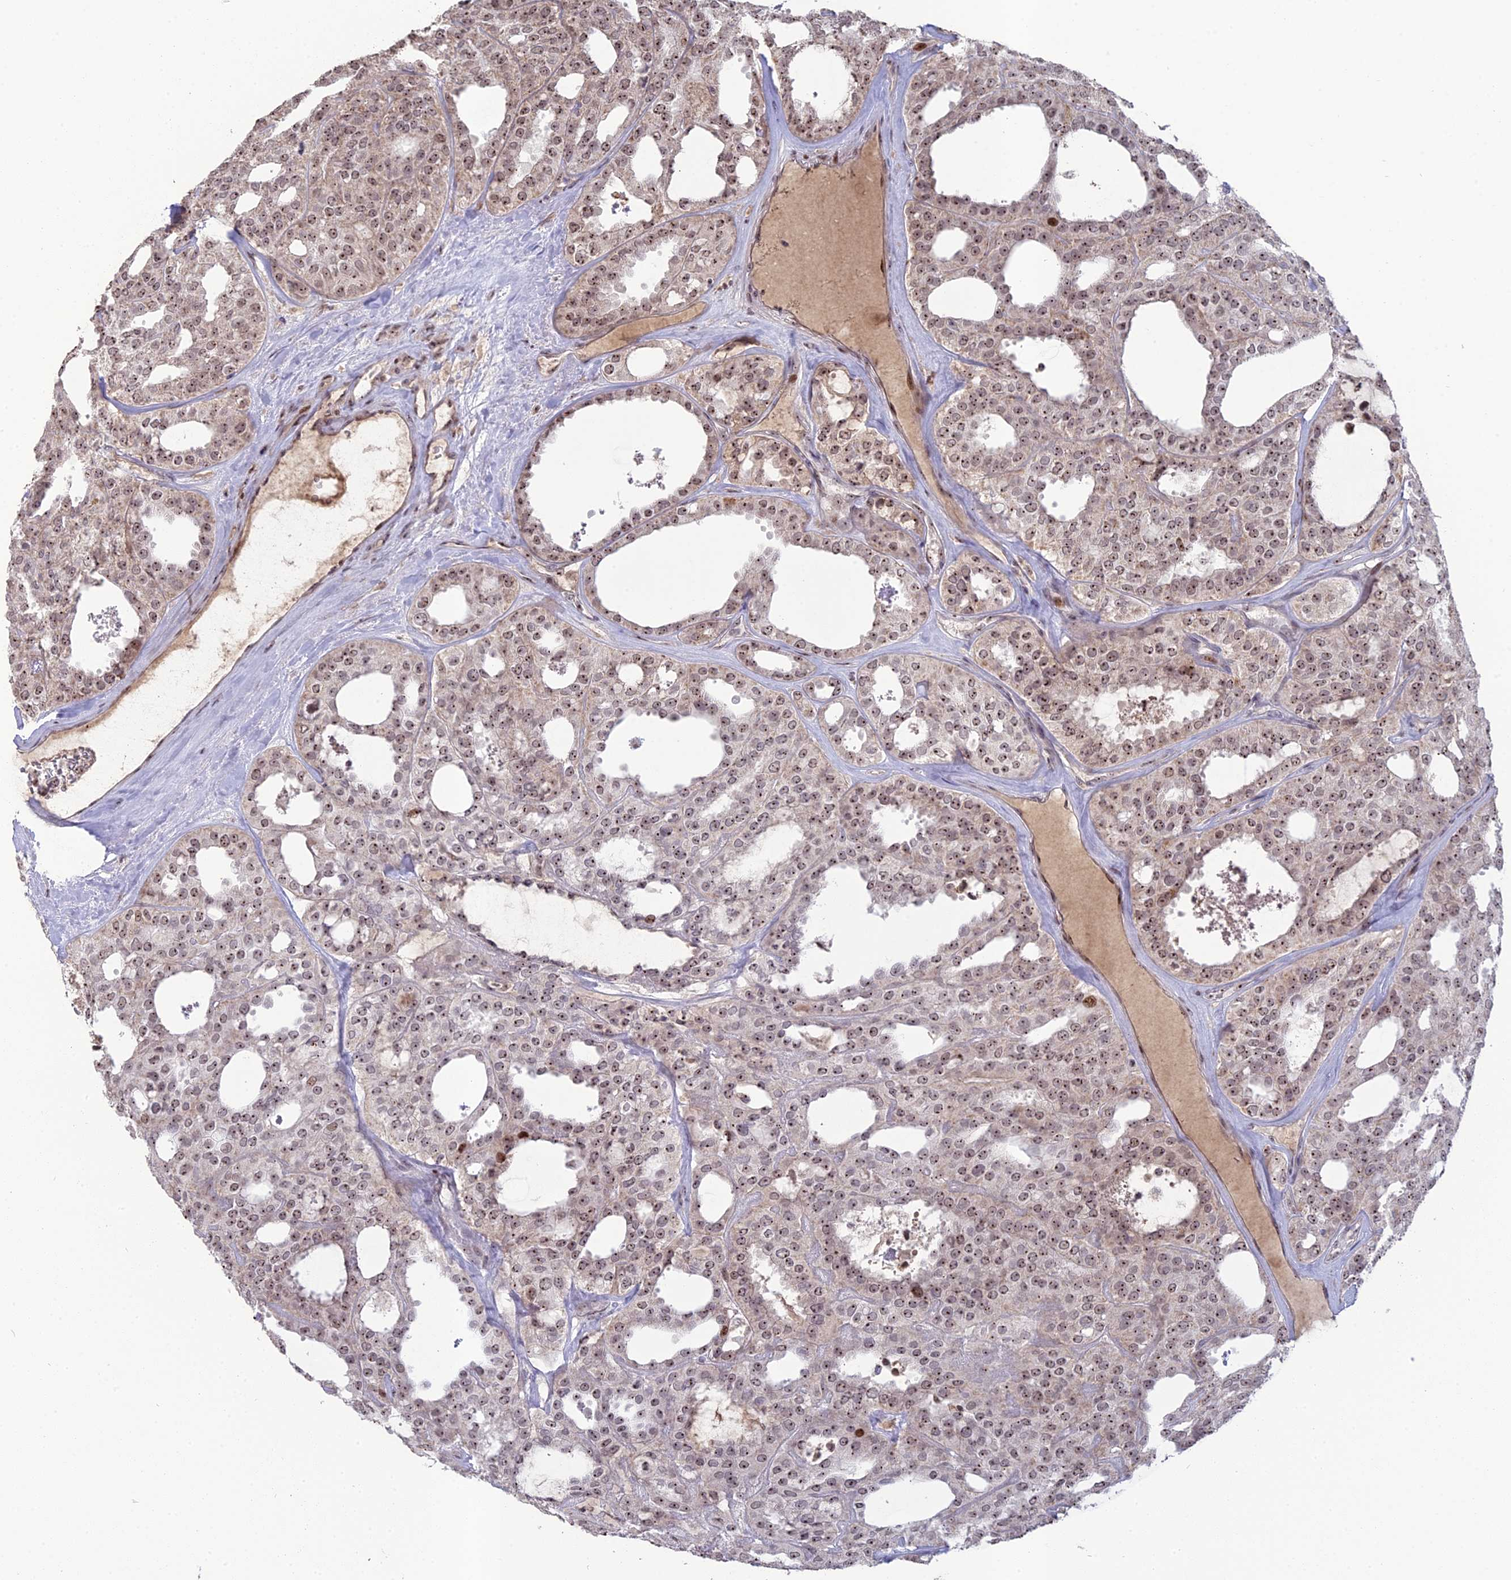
{"staining": {"intensity": "moderate", "quantity": "25%-75%", "location": "nuclear"}, "tissue": "thyroid cancer", "cell_type": "Tumor cells", "image_type": "cancer", "snomed": [{"axis": "morphology", "description": "Follicular adenoma carcinoma, NOS"}, {"axis": "topography", "description": "Thyroid gland"}], "caption": "Follicular adenoma carcinoma (thyroid) stained with IHC displays moderate nuclear expression in approximately 25%-75% of tumor cells.", "gene": "FAM131A", "patient": {"sex": "male", "age": 75}}